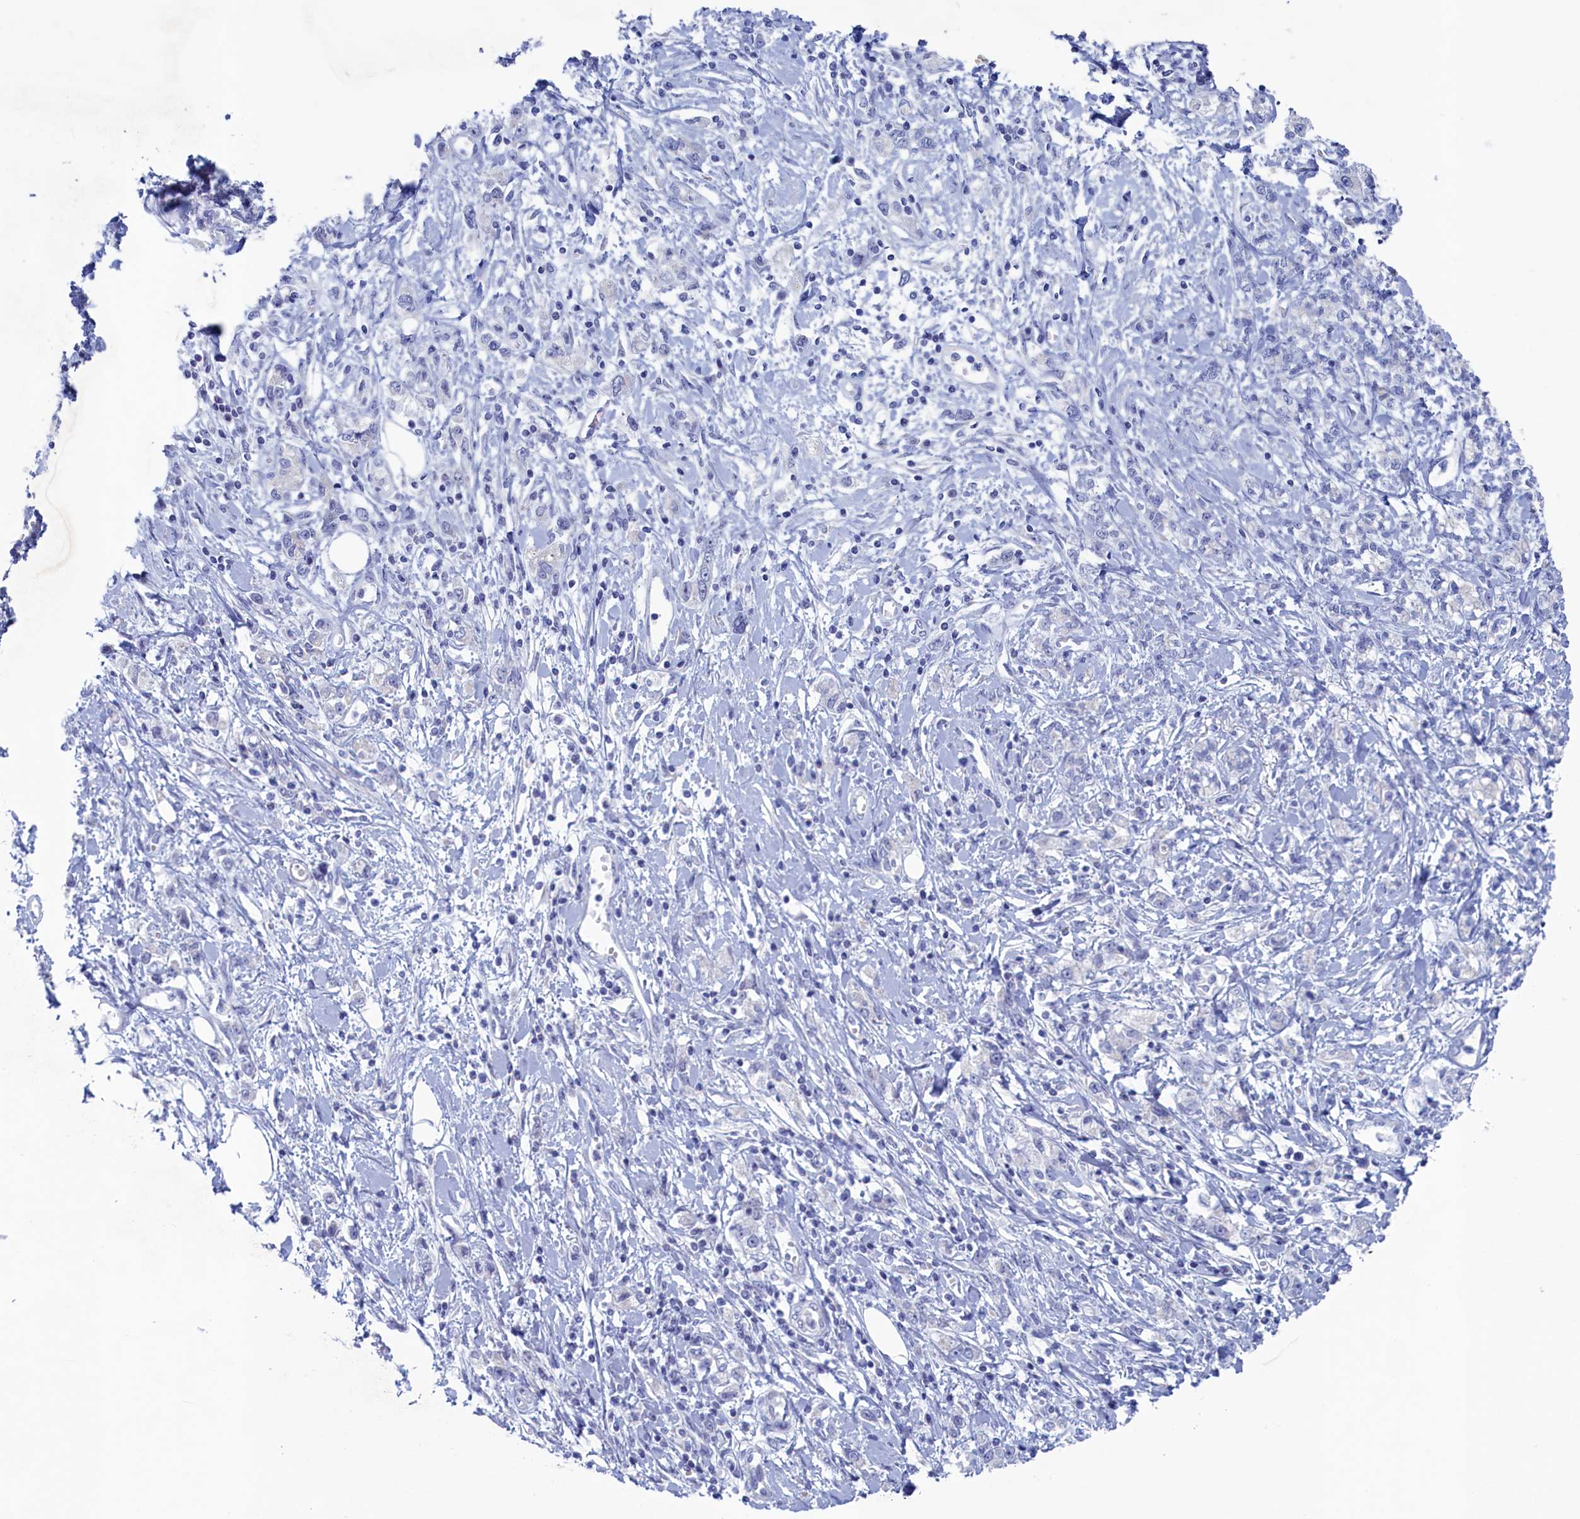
{"staining": {"intensity": "negative", "quantity": "none", "location": "none"}, "tissue": "stomach cancer", "cell_type": "Tumor cells", "image_type": "cancer", "snomed": [{"axis": "morphology", "description": "Adenocarcinoma, NOS"}, {"axis": "topography", "description": "Stomach"}], "caption": "This is an immunohistochemistry (IHC) micrograph of human stomach adenocarcinoma. There is no staining in tumor cells.", "gene": "WDR76", "patient": {"sex": "female", "age": 76}}